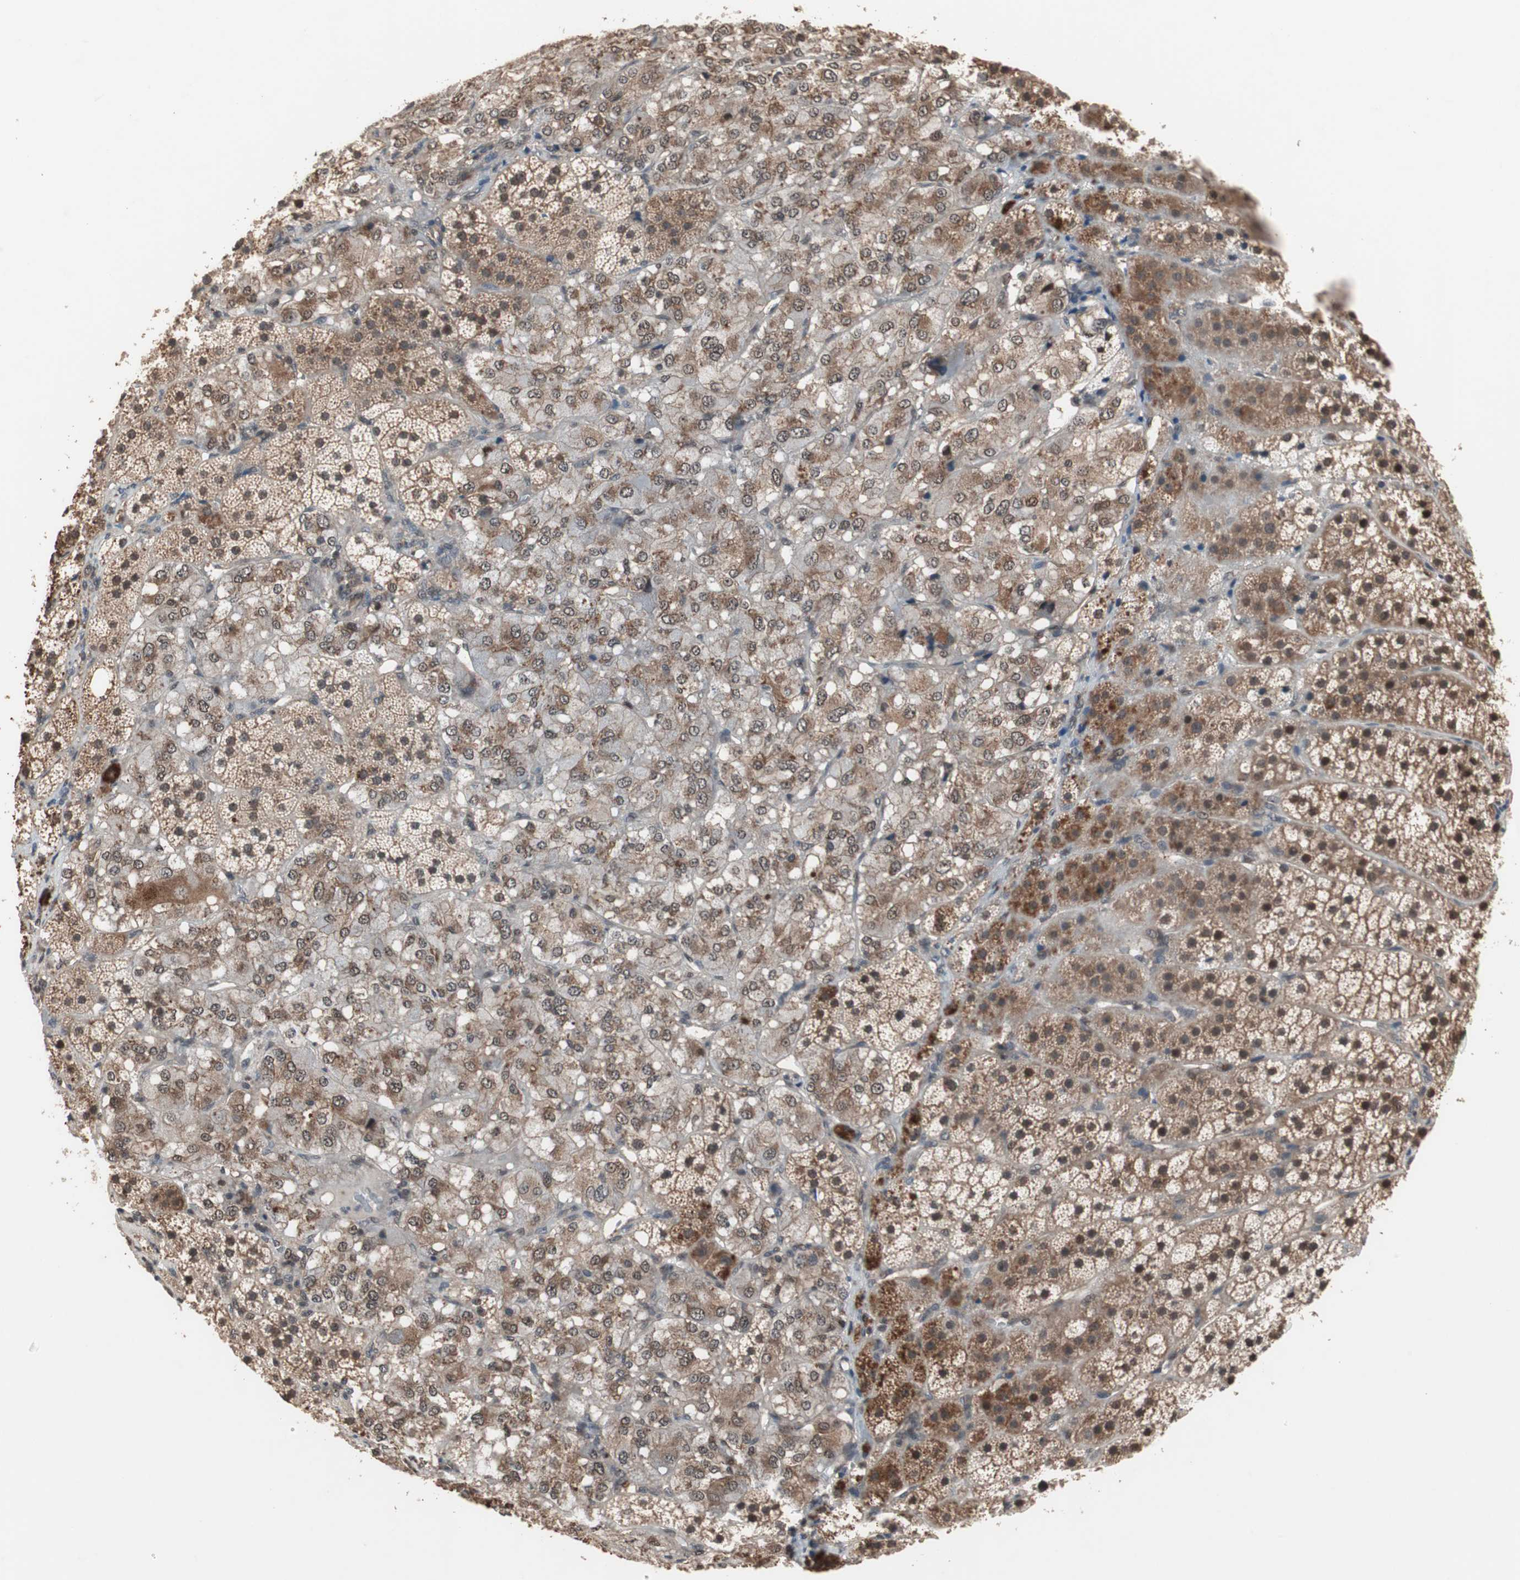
{"staining": {"intensity": "moderate", "quantity": ">75%", "location": "cytoplasmic/membranous,nuclear"}, "tissue": "adrenal gland", "cell_type": "Glandular cells", "image_type": "normal", "snomed": [{"axis": "morphology", "description": "Normal tissue, NOS"}, {"axis": "topography", "description": "Adrenal gland"}], "caption": "Glandular cells exhibit medium levels of moderate cytoplasmic/membranous,nuclear expression in approximately >75% of cells in benign adrenal gland. The protein is stained brown, and the nuclei are stained in blue (DAB IHC with brightfield microscopy, high magnification).", "gene": "GART", "patient": {"sex": "female", "age": 44}}